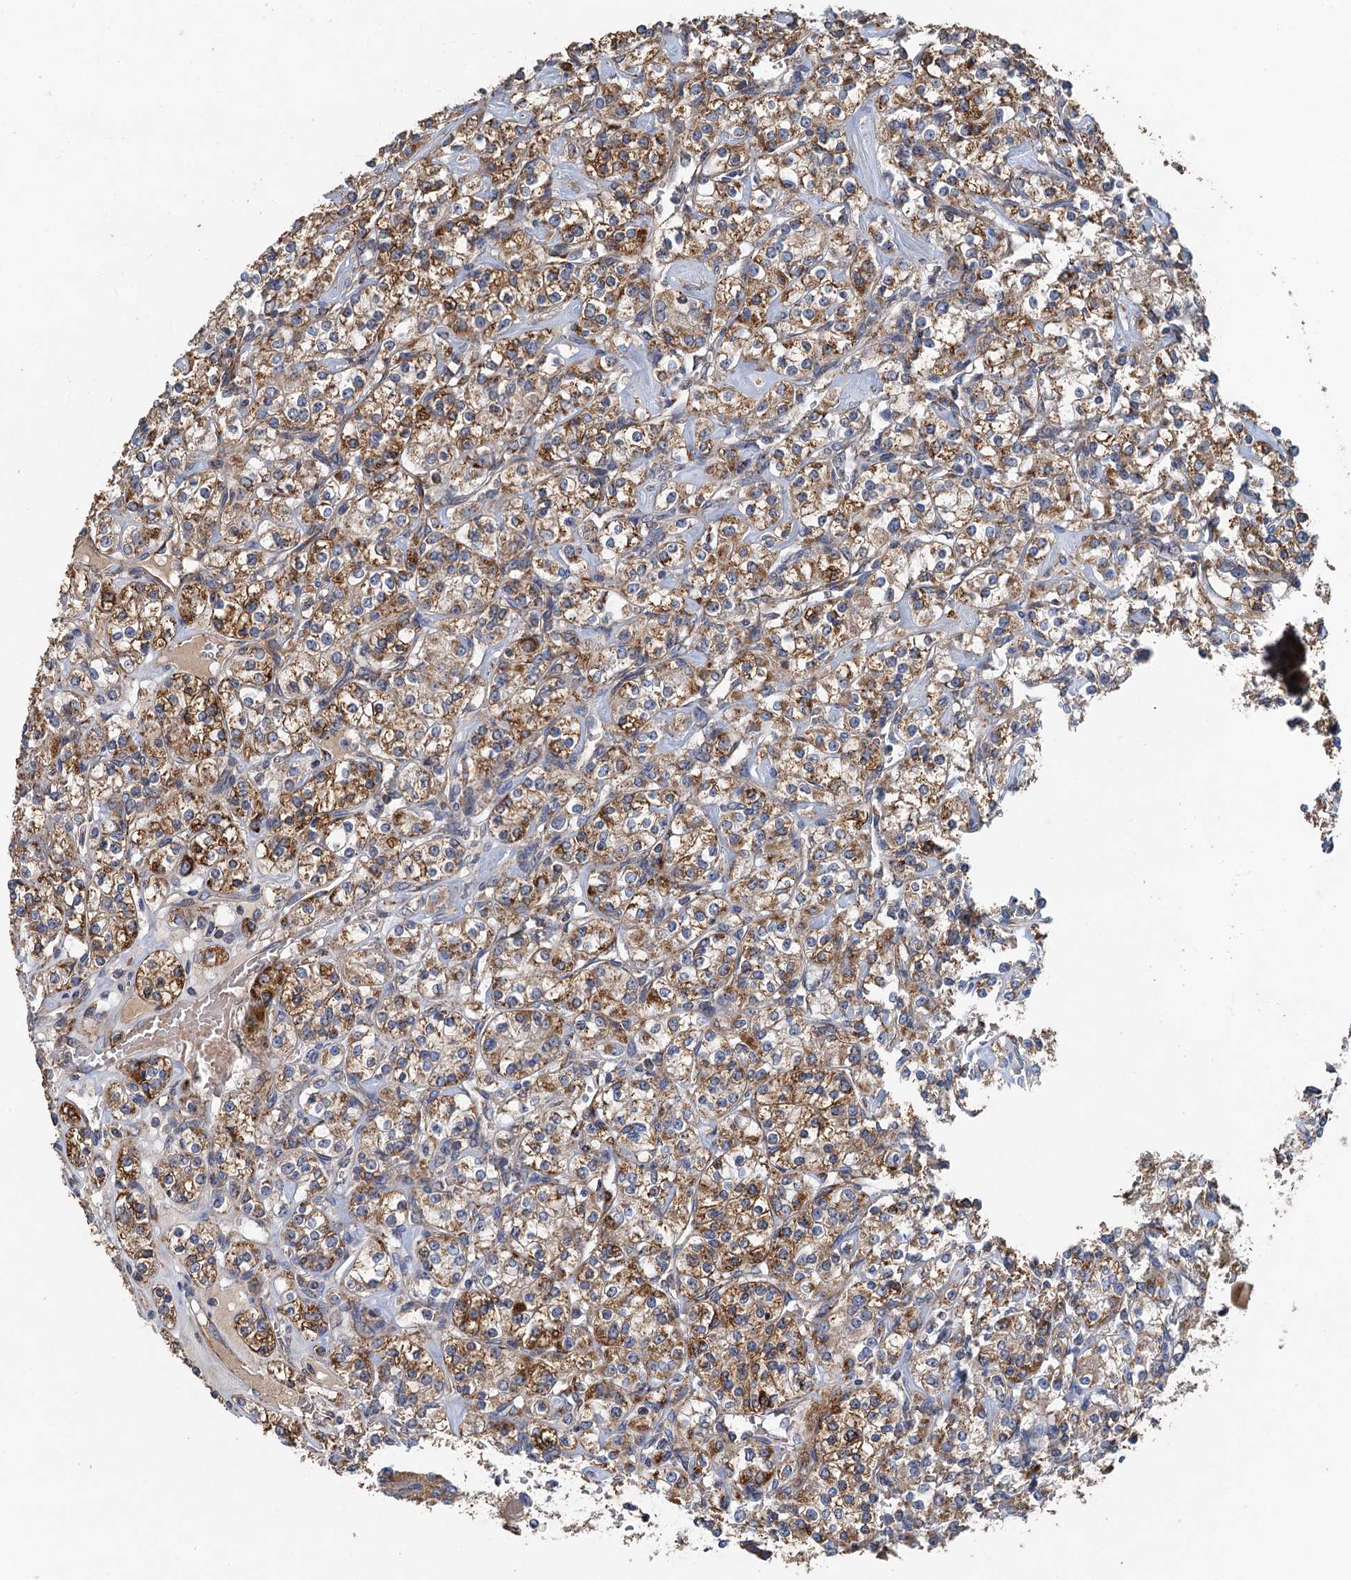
{"staining": {"intensity": "moderate", "quantity": ">75%", "location": "cytoplasmic/membranous"}, "tissue": "renal cancer", "cell_type": "Tumor cells", "image_type": "cancer", "snomed": [{"axis": "morphology", "description": "Adenocarcinoma, NOS"}, {"axis": "topography", "description": "Kidney"}], "caption": "There is medium levels of moderate cytoplasmic/membranous positivity in tumor cells of renal cancer, as demonstrated by immunohistochemical staining (brown color).", "gene": "BCS1L", "patient": {"sex": "male", "age": 77}}